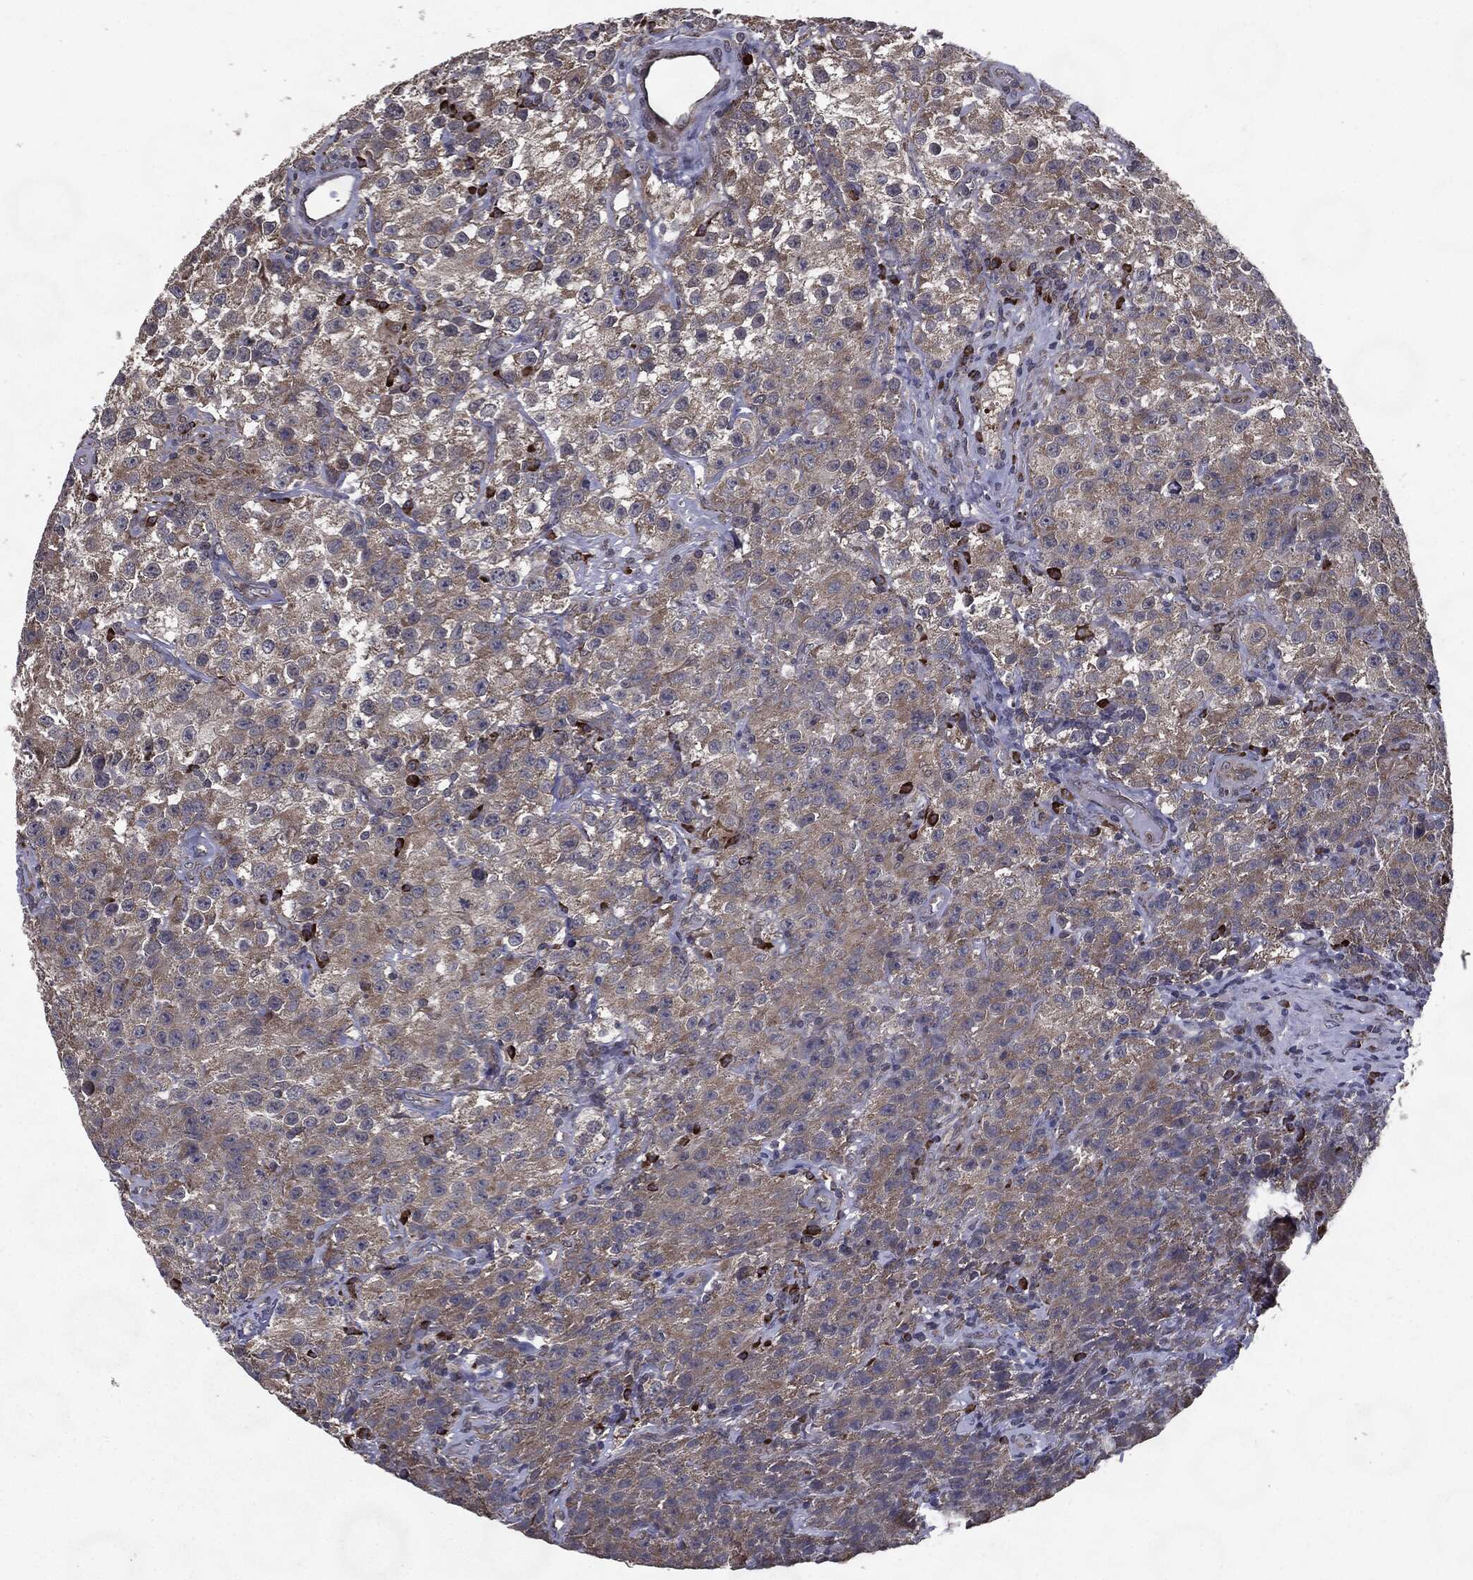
{"staining": {"intensity": "moderate", "quantity": "25%-75%", "location": "cytoplasmic/membranous"}, "tissue": "testis cancer", "cell_type": "Tumor cells", "image_type": "cancer", "snomed": [{"axis": "morphology", "description": "Seminoma, NOS"}, {"axis": "topography", "description": "Testis"}], "caption": "DAB (3,3'-diaminobenzidine) immunohistochemical staining of seminoma (testis) shows moderate cytoplasmic/membranous protein expression in approximately 25%-75% of tumor cells.", "gene": "HDAC5", "patient": {"sex": "male", "age": 52}}